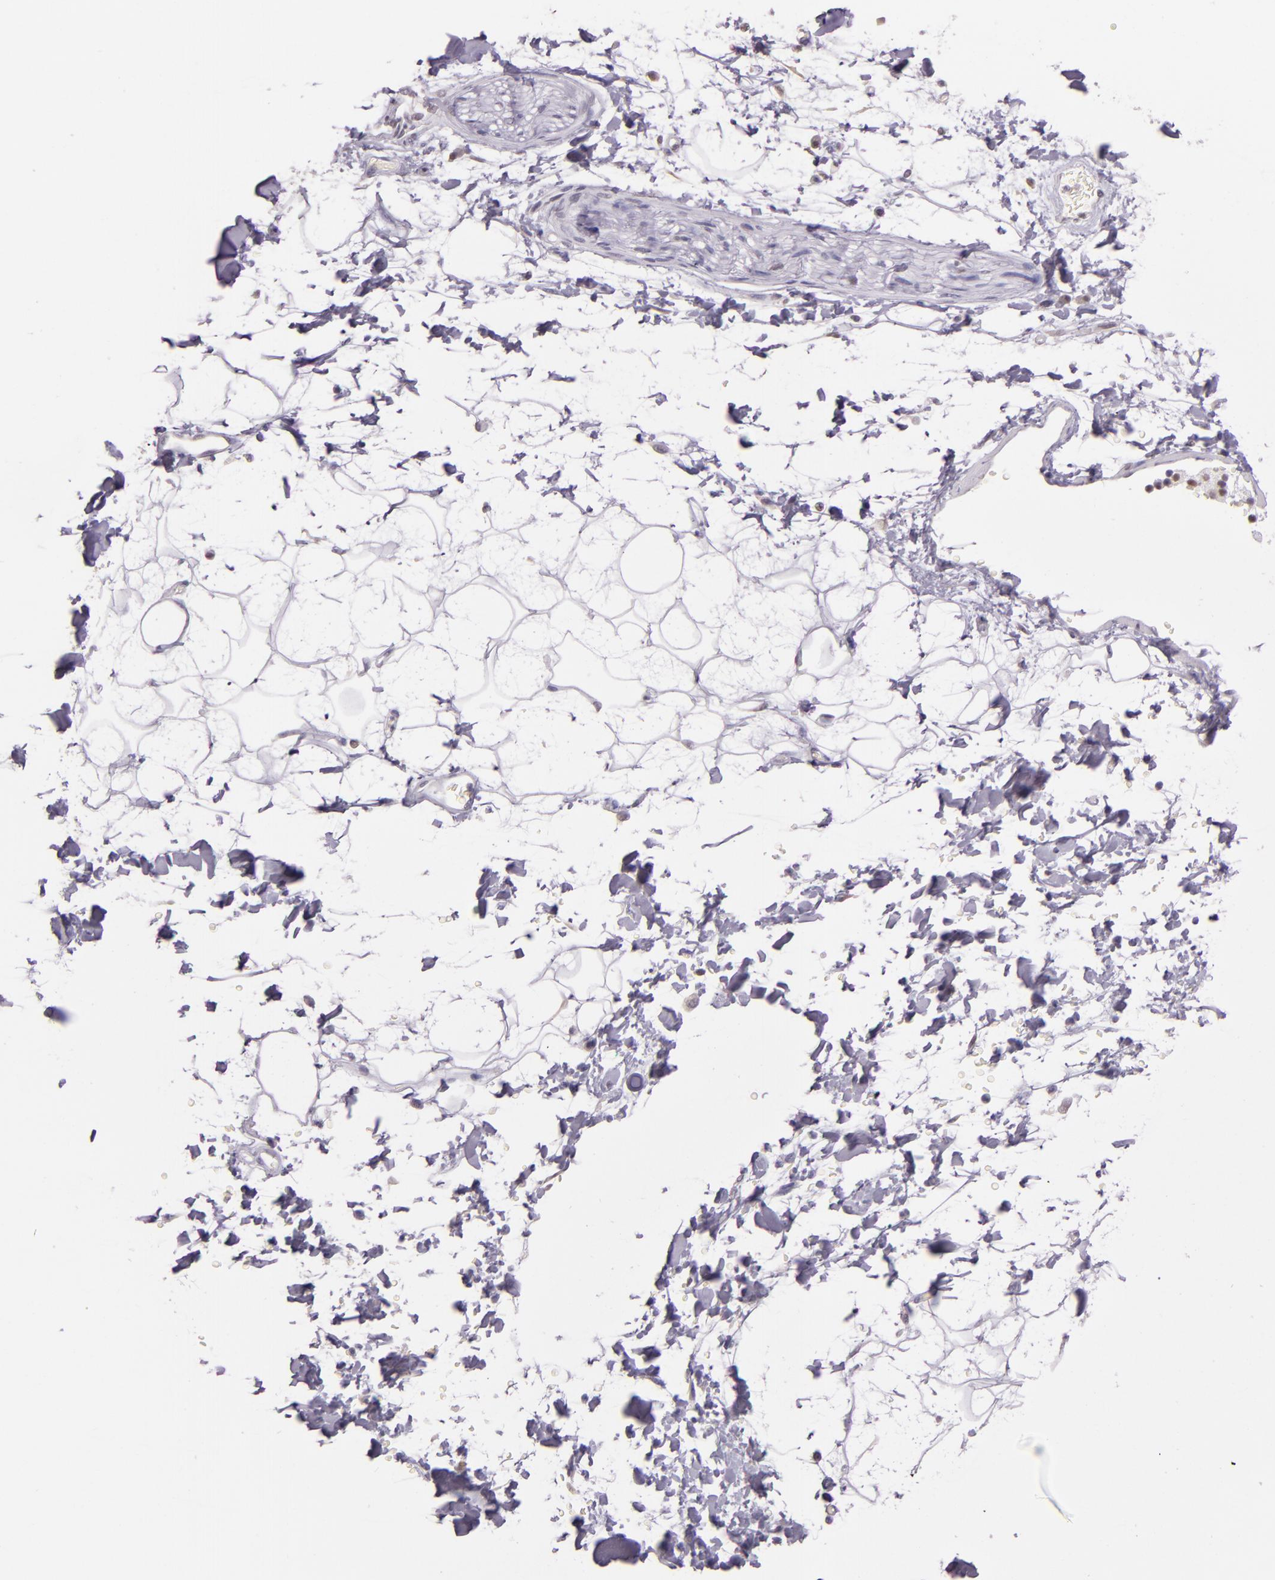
{"staining": {"intensity": "negative", "quantity": "none", "location": "none"}, "tissue": "adipose tissue", "cell_type": "Adipocytes", "image_type": "normal", "snomed": [{"axis": "morphology", "description": "Normal tissue, NOS"}, {"axis": "topography", "description": "Soft tissue"}], "caption": "DAB (3,3'-diaminobenzidine) immunohistochemical staining of benign human adipose tissue demonstrates no significant staining in adipocytes.", "gene": "HSPA8", "patient": {"sex": "male", "age": 72}}